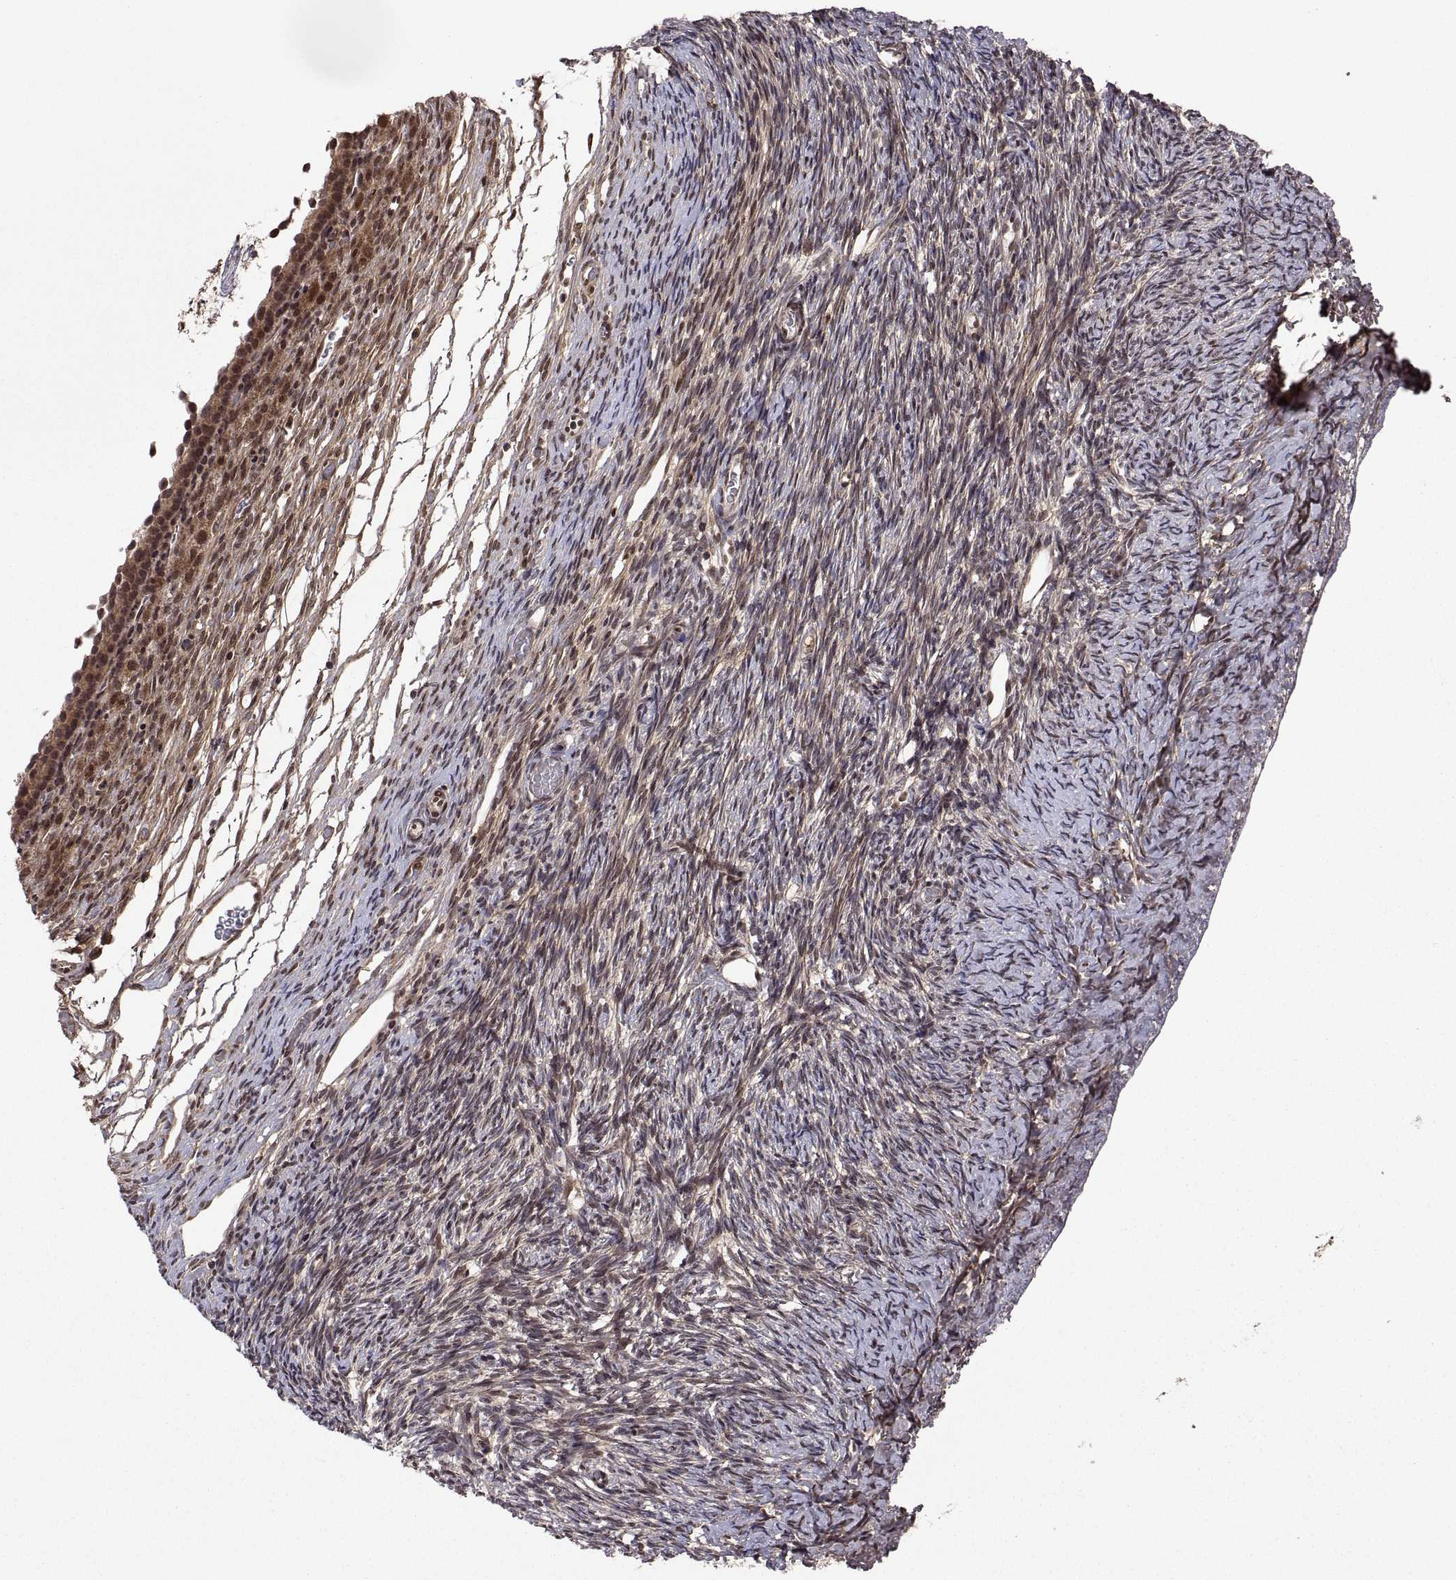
{"staining": {"intensity": "strong", "quantity": ">75%", "location": "cytoplasmic/membranous"}, "tissue": "ovary", "cell_type": "Follicle cells", "image_type": "normal", "snomed": [{"axis": "morphology", "description": "Normal tissue, NOS"}, {"axis": "topography", "description": "Ovary"}], "caption": "IHC of normal human ovary displays high levels of strong cytoplasmic/membranous positivity in about >75% of follicle cells.", "gene": "ZNRF2", "patient": {"sex": "female", "age": 39}}